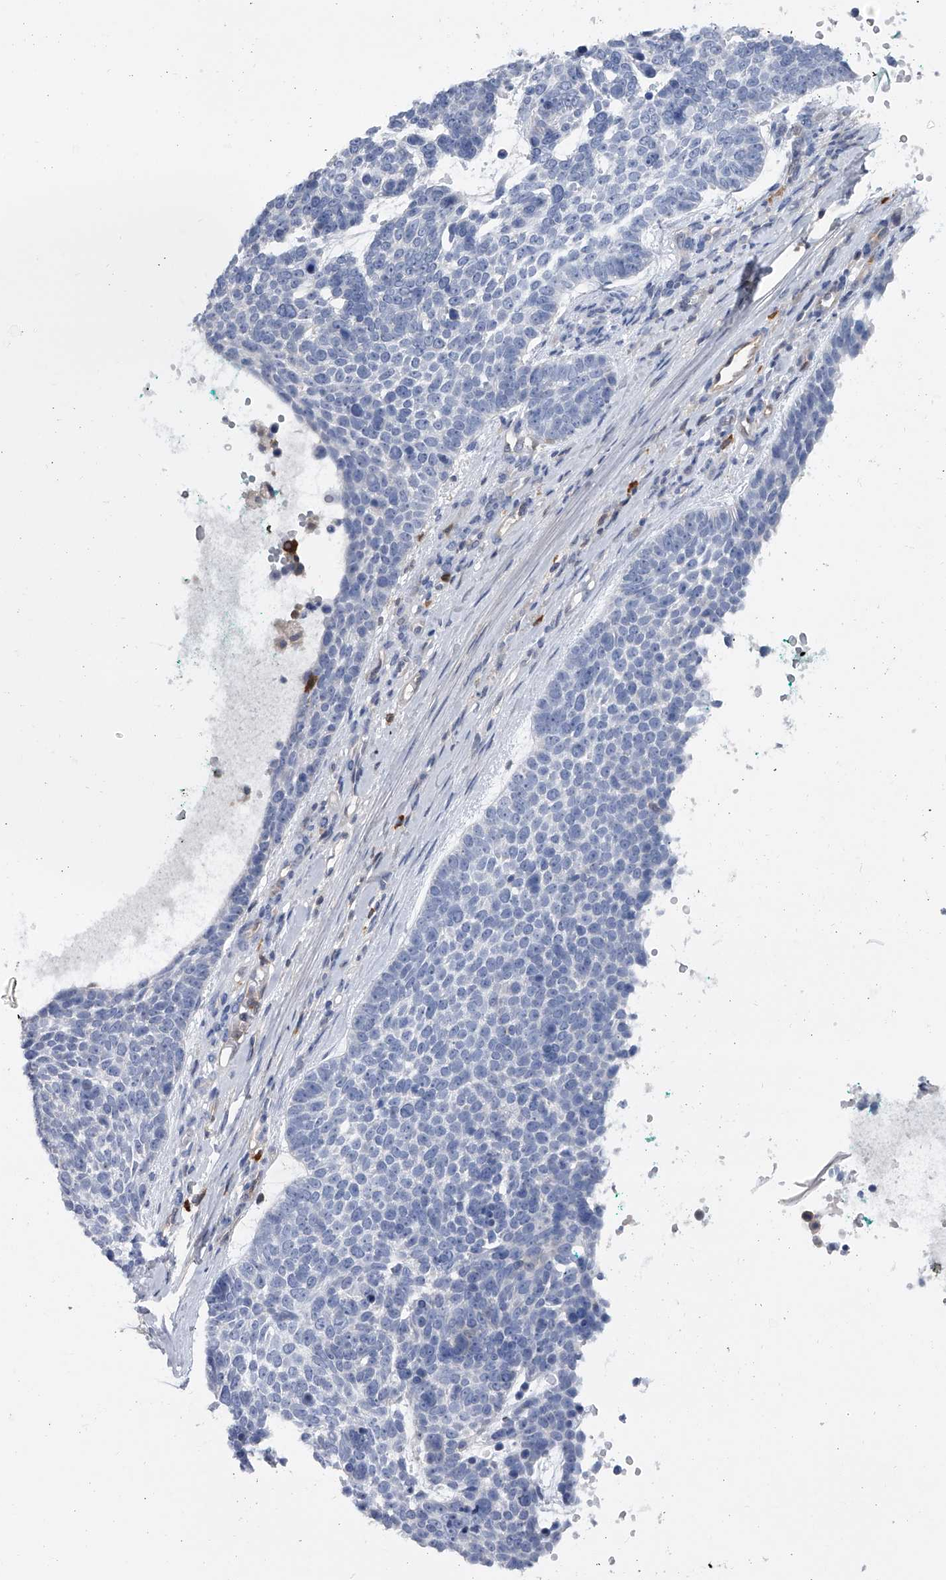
{"staining": {"intensity": "negative", "quantity": "none", "location": "none"}, "tissue": "skin cancer", "cell_type": "Tumor cells", "image_type": "cancer", "snomed": [{"axis": "morphology", "description": "Basal cell carcinoma"}, {"axis": "topography", "description": "Skin"}], "caption": "Immunohistochemical staining of human skin cancer (basal cell carcinoma) shows no significant positivity in tumor cells.", "gene": "SERPINB9", "patient": {"sex": "female", "age": 81}}